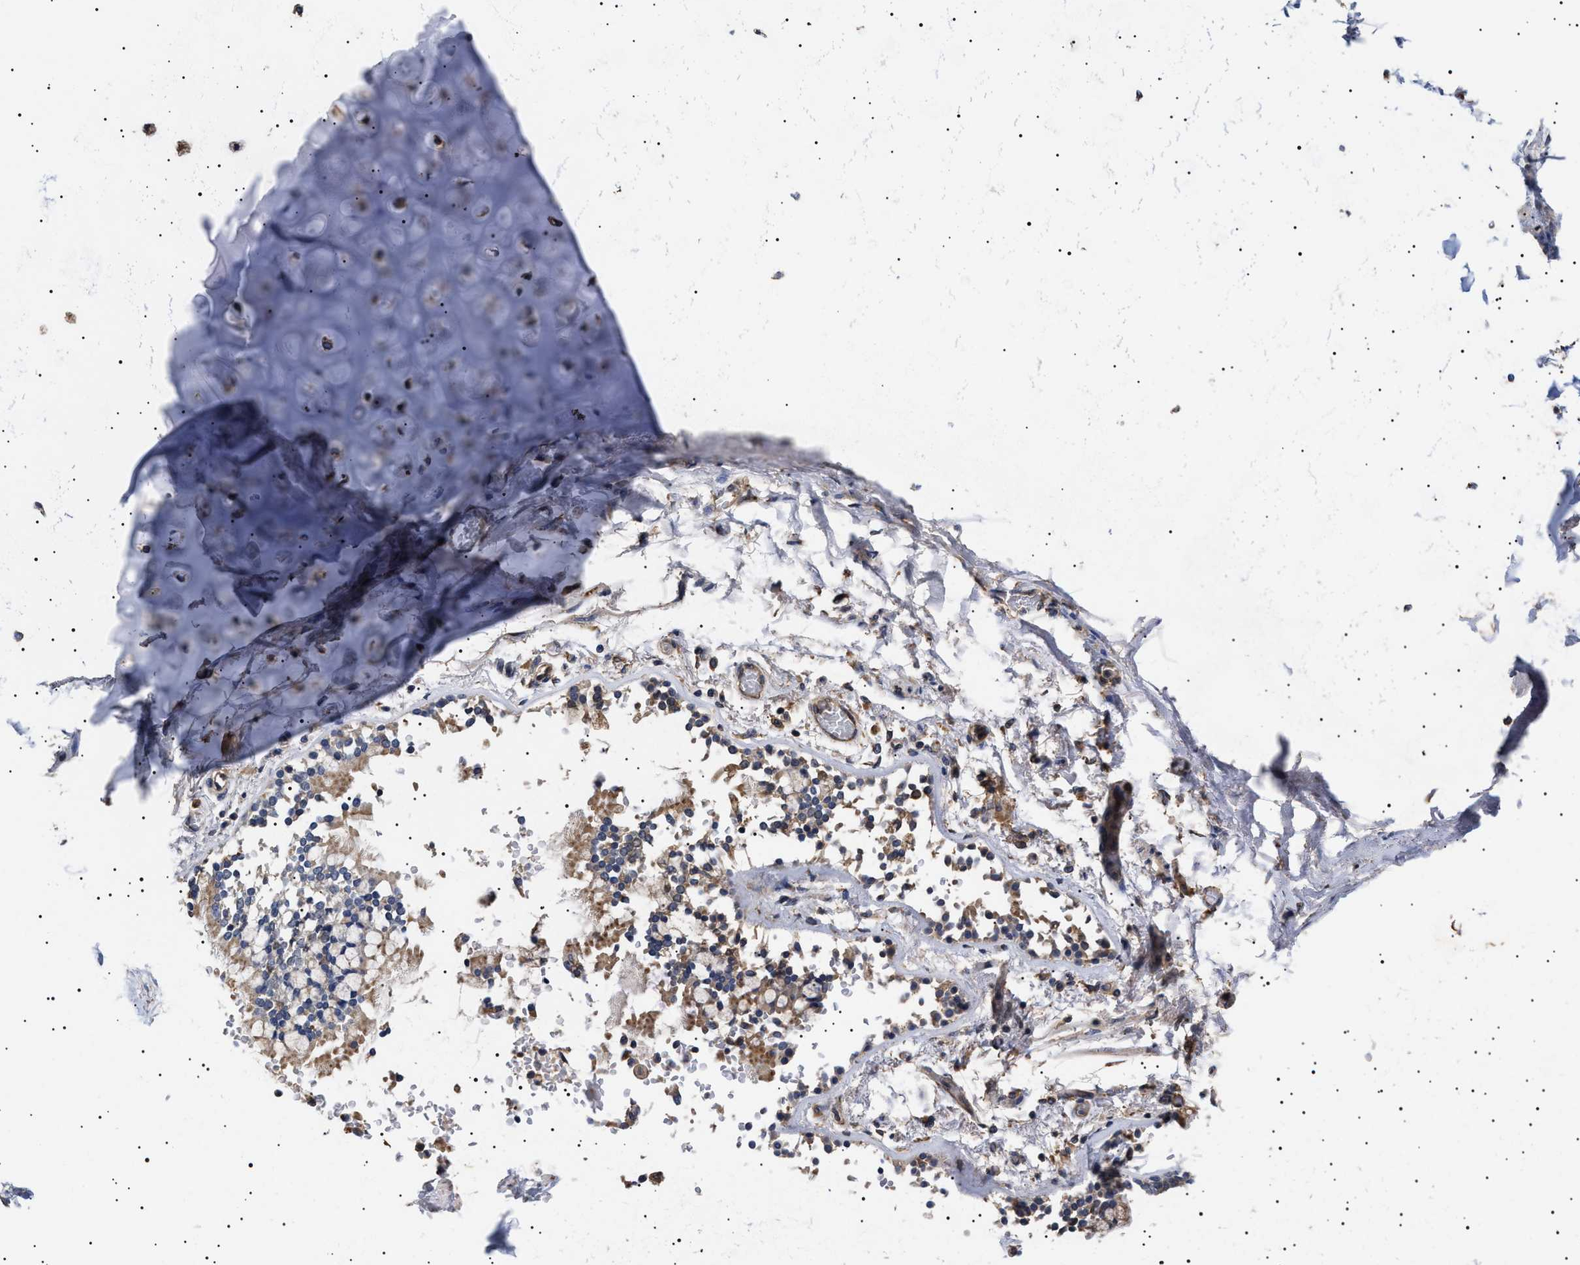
{"staining": {"intensity": "moderate", "quantity": "25%-75%", "location": "cytoplasmic/membranous"}, "tissue": "adipose tissue", "cell_type": "Adipocytes", "image_type": "normal", "snomed": [{"axis": "morphology", "description": "Normal tissue, NOS"}, {"axis": "topography", "description": "Cartilage tissue"}, {"axis": "topography", "description": "Lung"}], "caption": "Adipose tissue stained with immunohistochemistry reveals moderate cytoplasmic/membranous staining in approximately 25%-75% of adipocytes. (brown staining indicates protein expression, while blue staining denotes nuclei).", "gene": "KRBA1", "patient": {"sex": "female", "age": 77}}